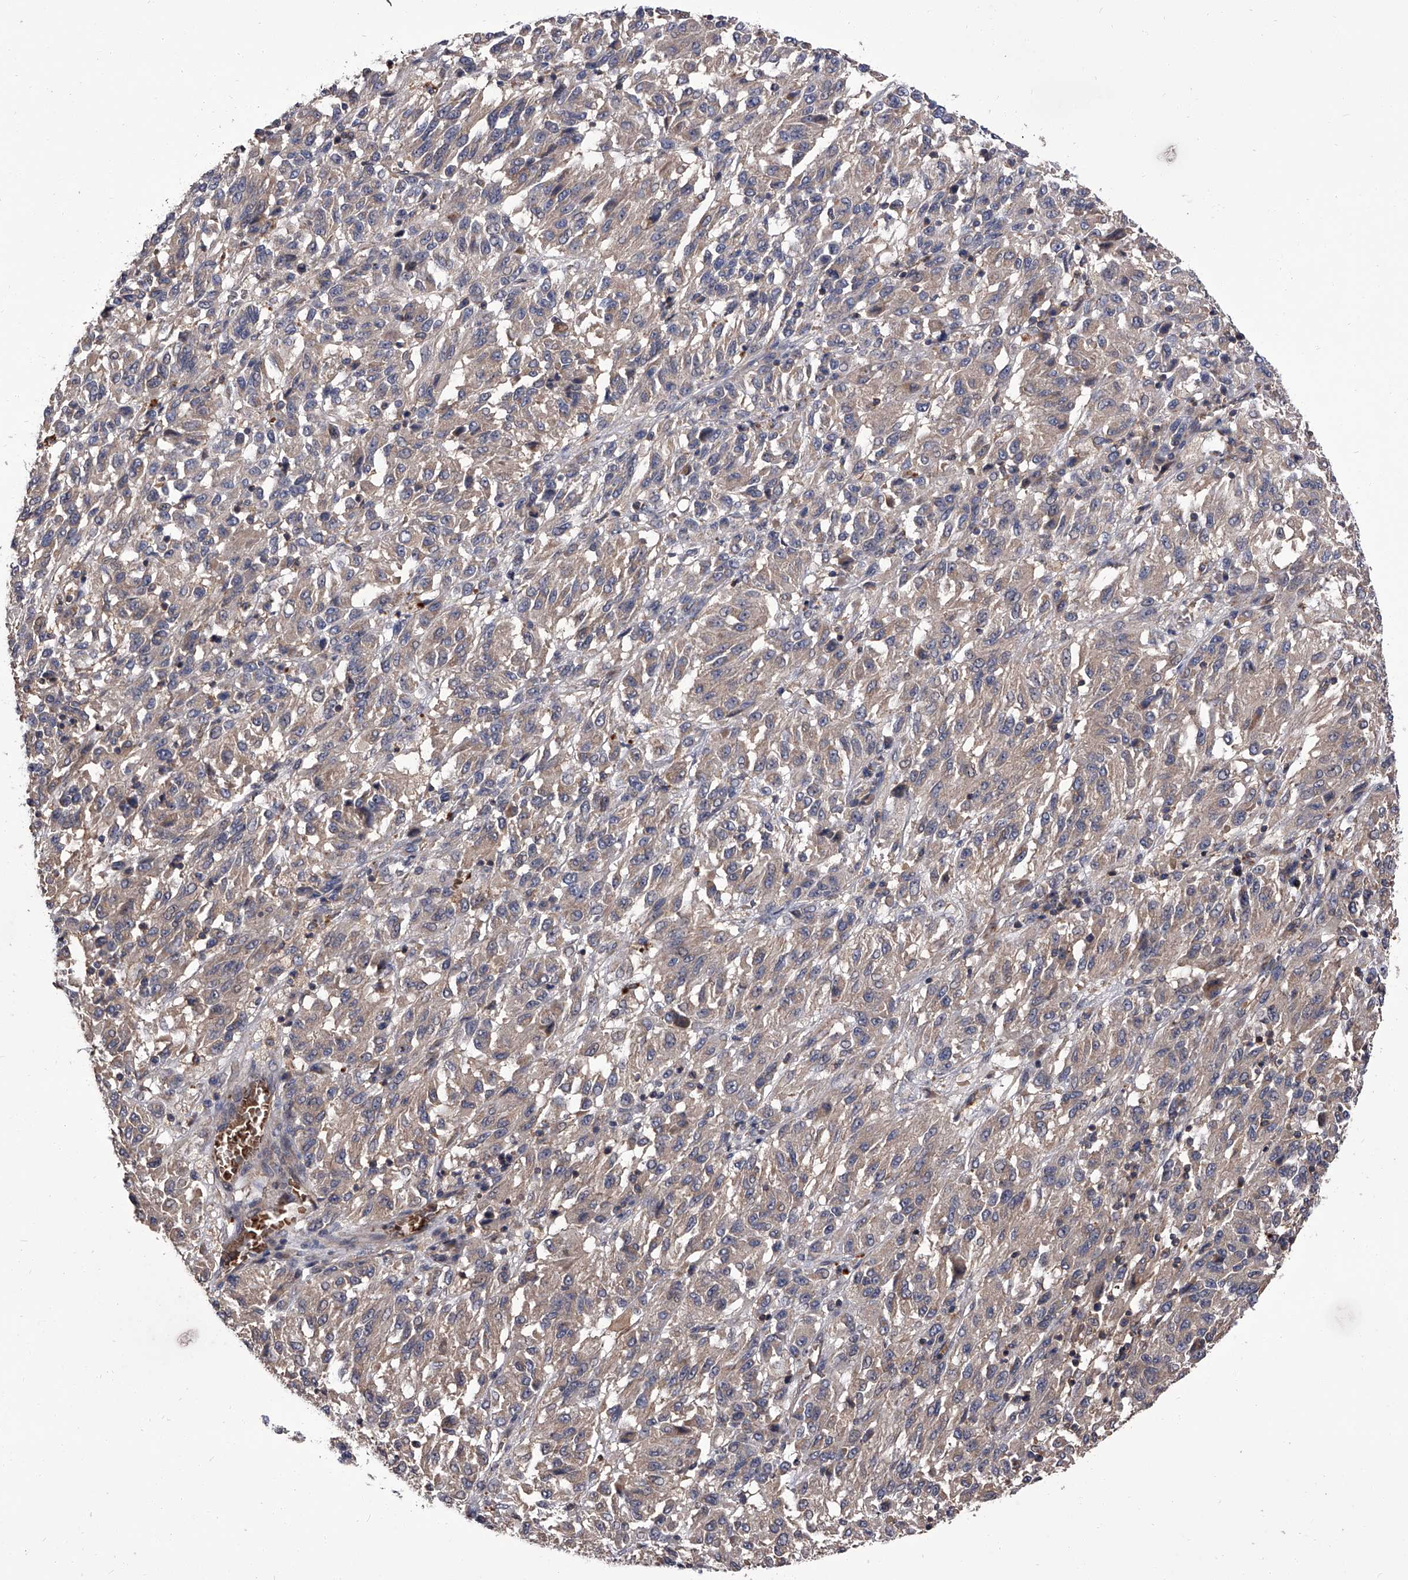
{"staining": {"intensity": "weak", "quantity": "<25%", "location": "cytoplasmic/membranous"}, "tissue": "melanoma", "cell_type": "Tumor cells", "image_type": "cancer", "snomed": [{"axis": "morphology", "description": "Malignant melanoma, Metastatic site"}, {"axis": "topography", "description": "Lung"}], "caption": "This image is of melanoma stained with immunohistochemistry to label a protein in brown with the nuclei are counter-stained blue. There is no positivity in tumor cells.", "gene": "STK36", "patient": {"sex": "male", "age": 64}}